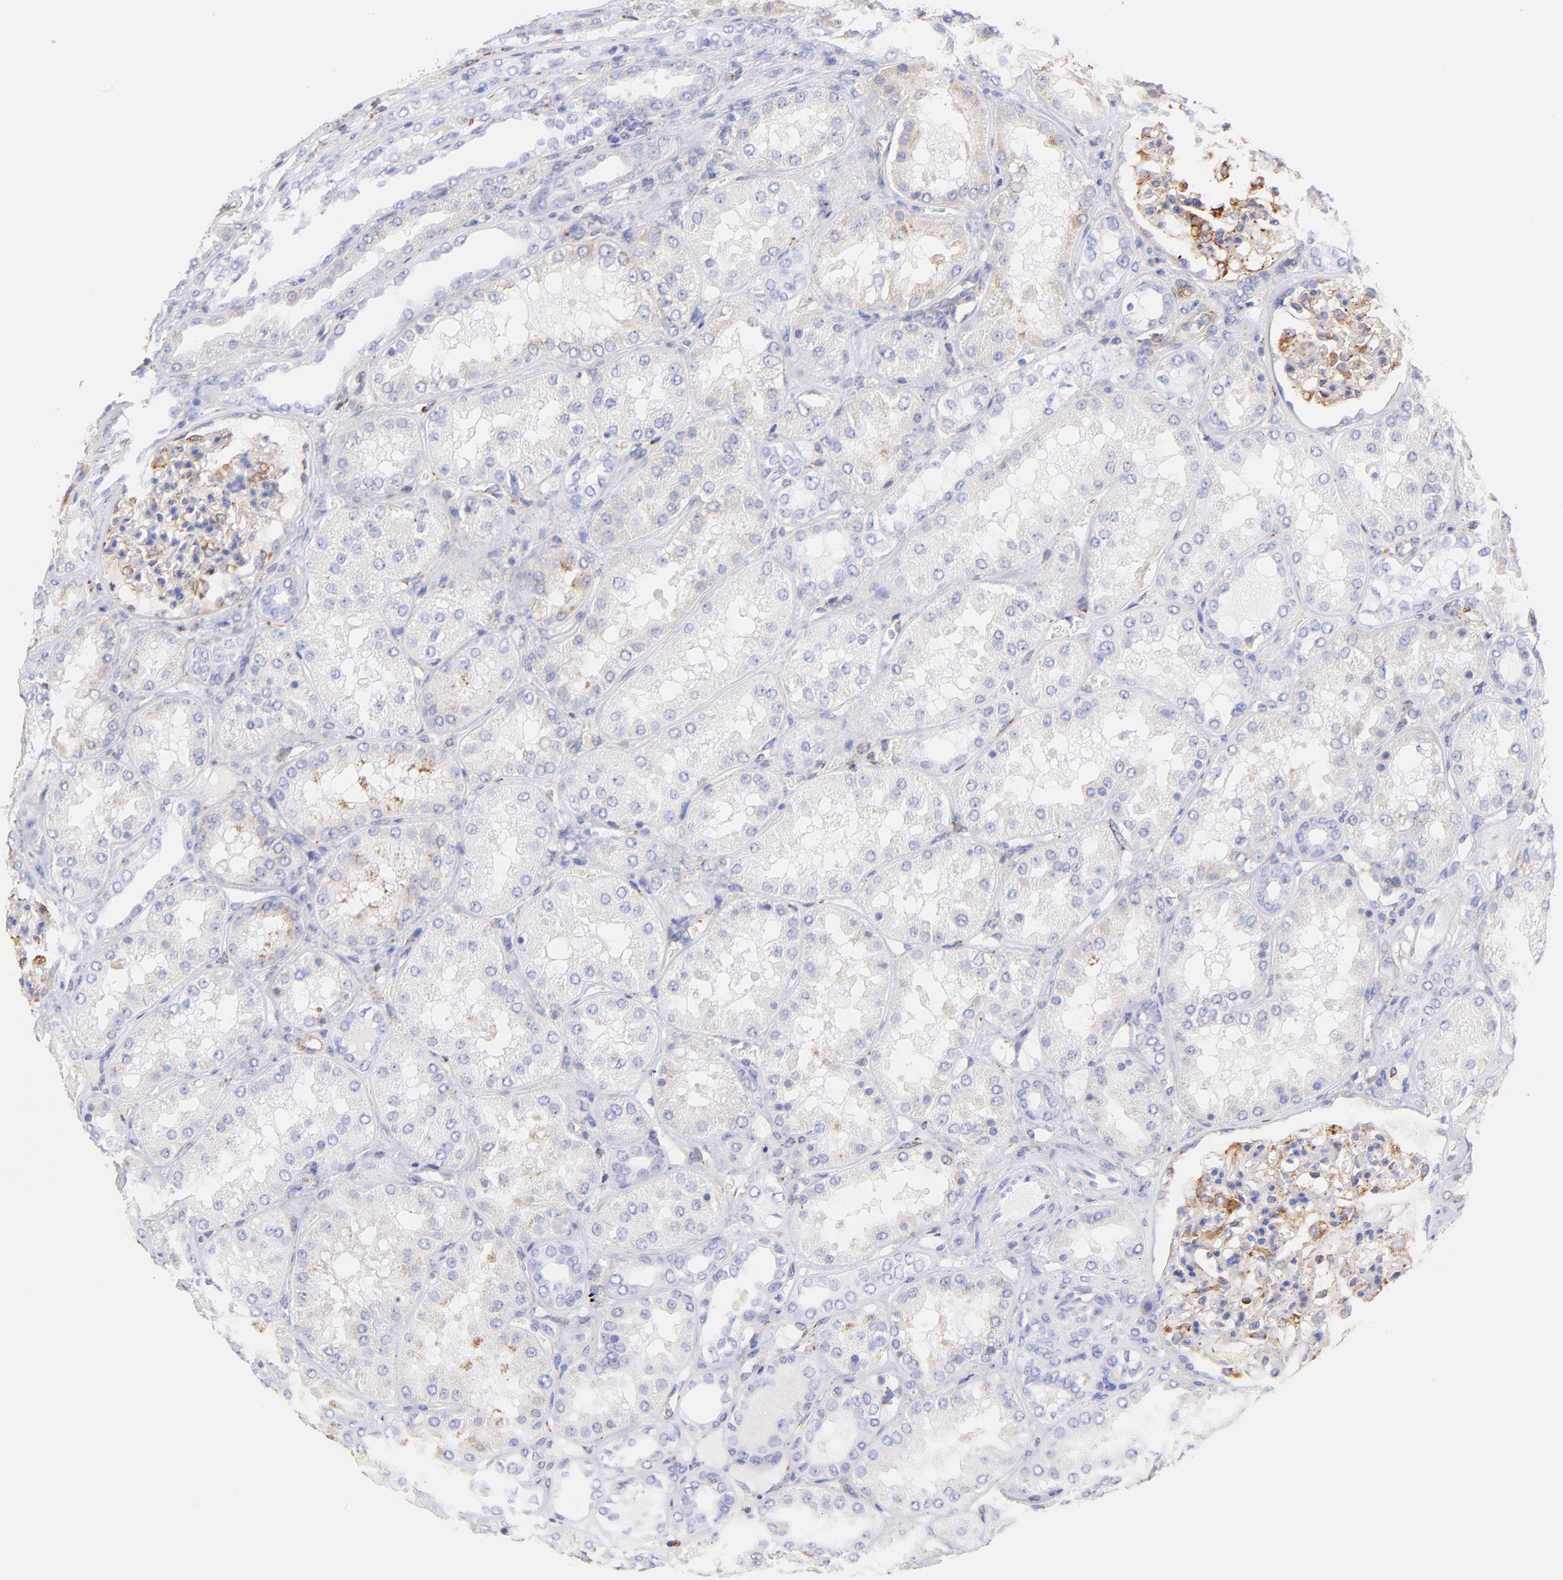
{"staining": {"intensity": "moderate", "quantity": "25%-75%", "location": "cytoplasmic/membranous"}, "tissue": "kidney", "cell_type": "Cells in glomeruli", "image_type": "normal", "snomed": [{"axis": "morphology", "description": "Normal tissue, NOS"}, {"axis": "topography", "description": "Kidney"}], "caption": "The photomicrograph displays a brown stain indicating the presence of a protein in the cytoplasmic/membranous of cells in glomeruli in kidney.", "gene": "SPARC", "patient": {"sex": "female", "age": 56}}